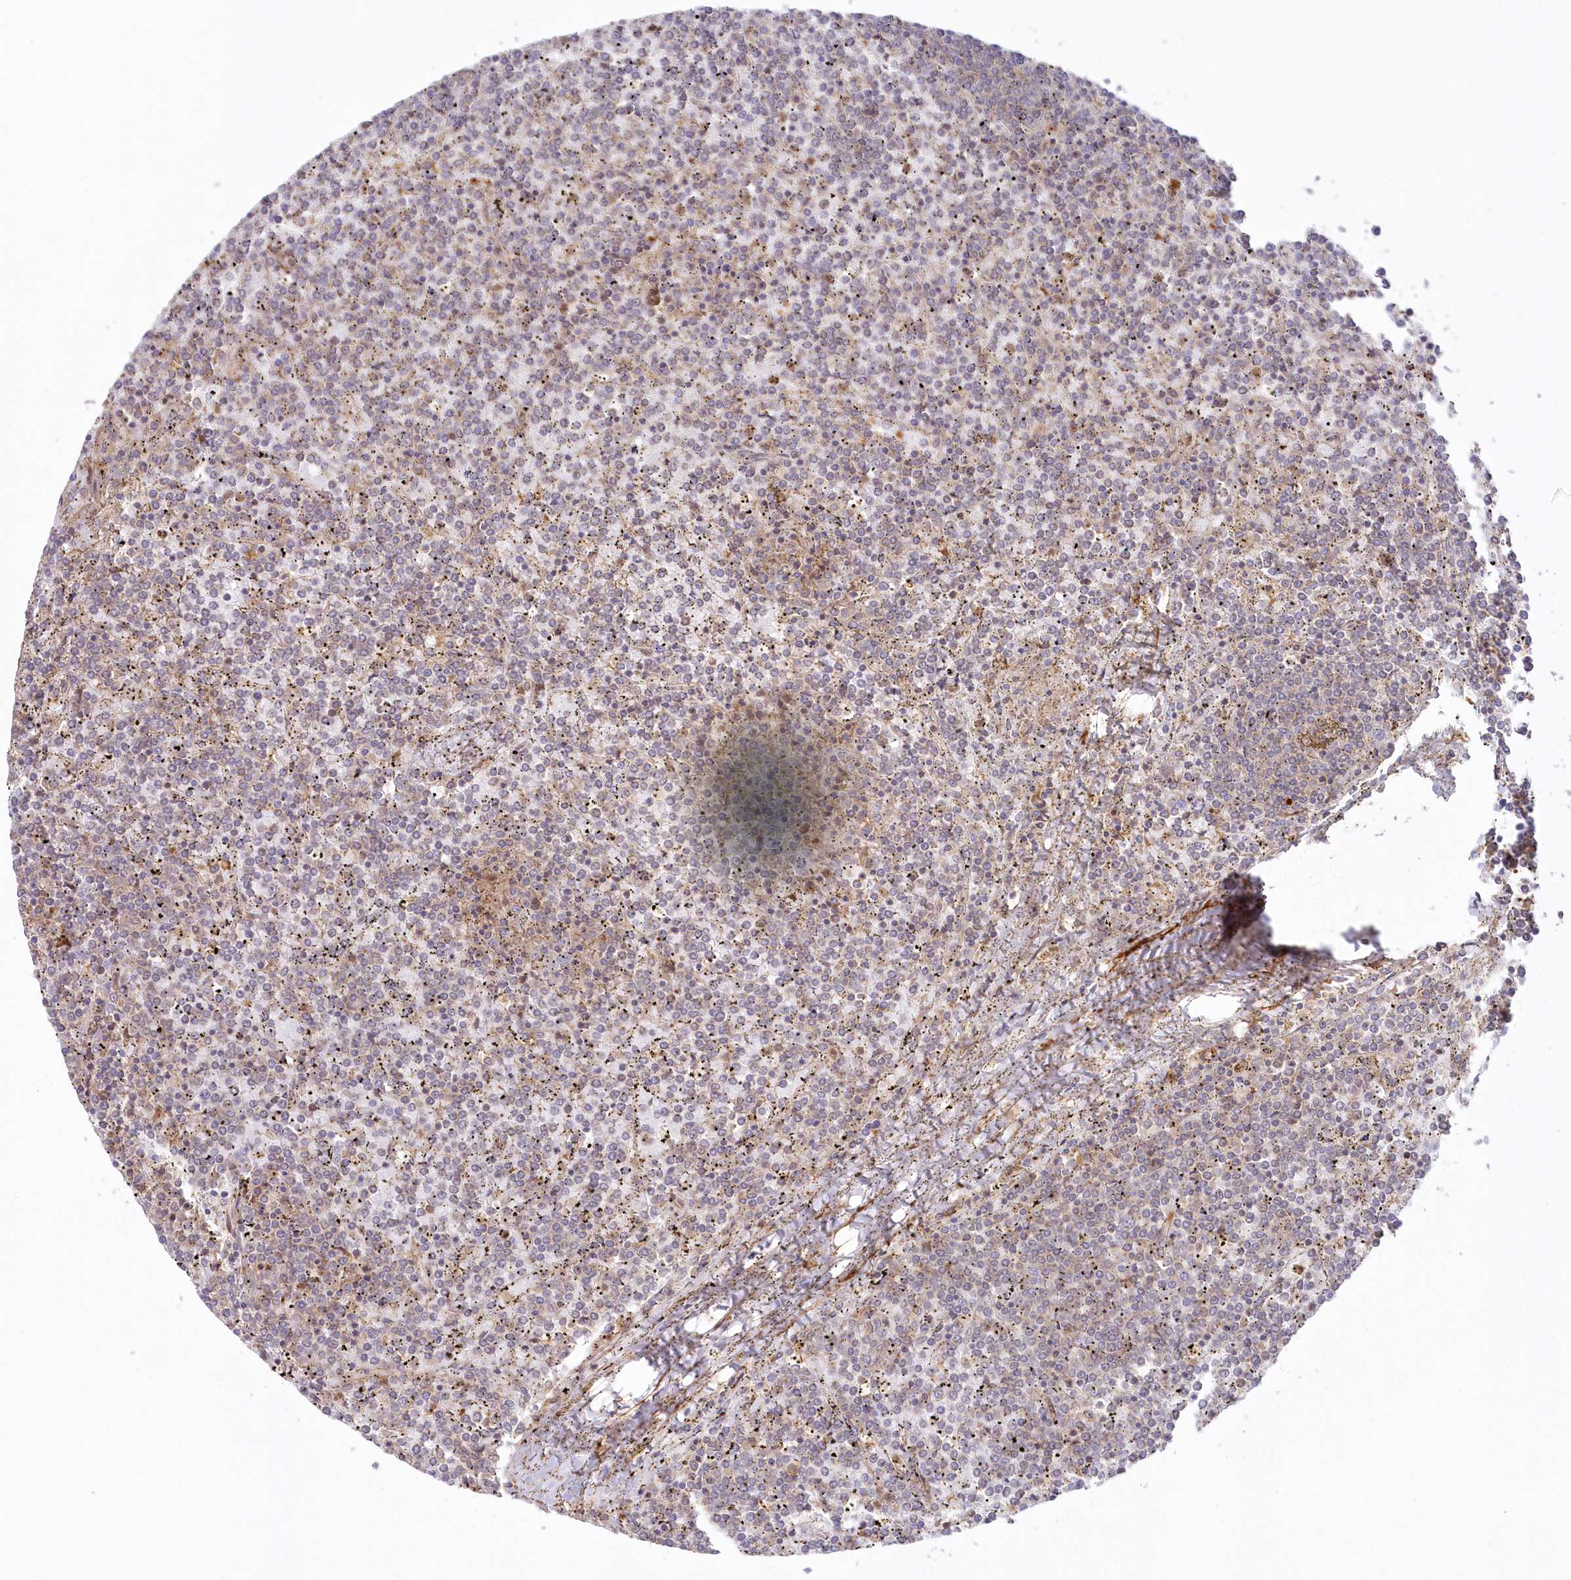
{"staining": {"intensity": "negative", "quantity": "none", "location": "none"}, "tissue": "lymphoma", "cell_type": "Tumor cells", "image_type": "cancer", "snomed": [{"axis": "morphology", "description": "Malignant lymphoma, non-Hodgkin's type, Low grade"}, {"axis": "topography", "description": "Spleen"}], "caption": "Tumor cells show no significant protein positivity in malignant lymphoma, non-Hodgkin's type (low-grade).", "gene": "GBE1", "patient": {"sex": "female", "age": 19}}